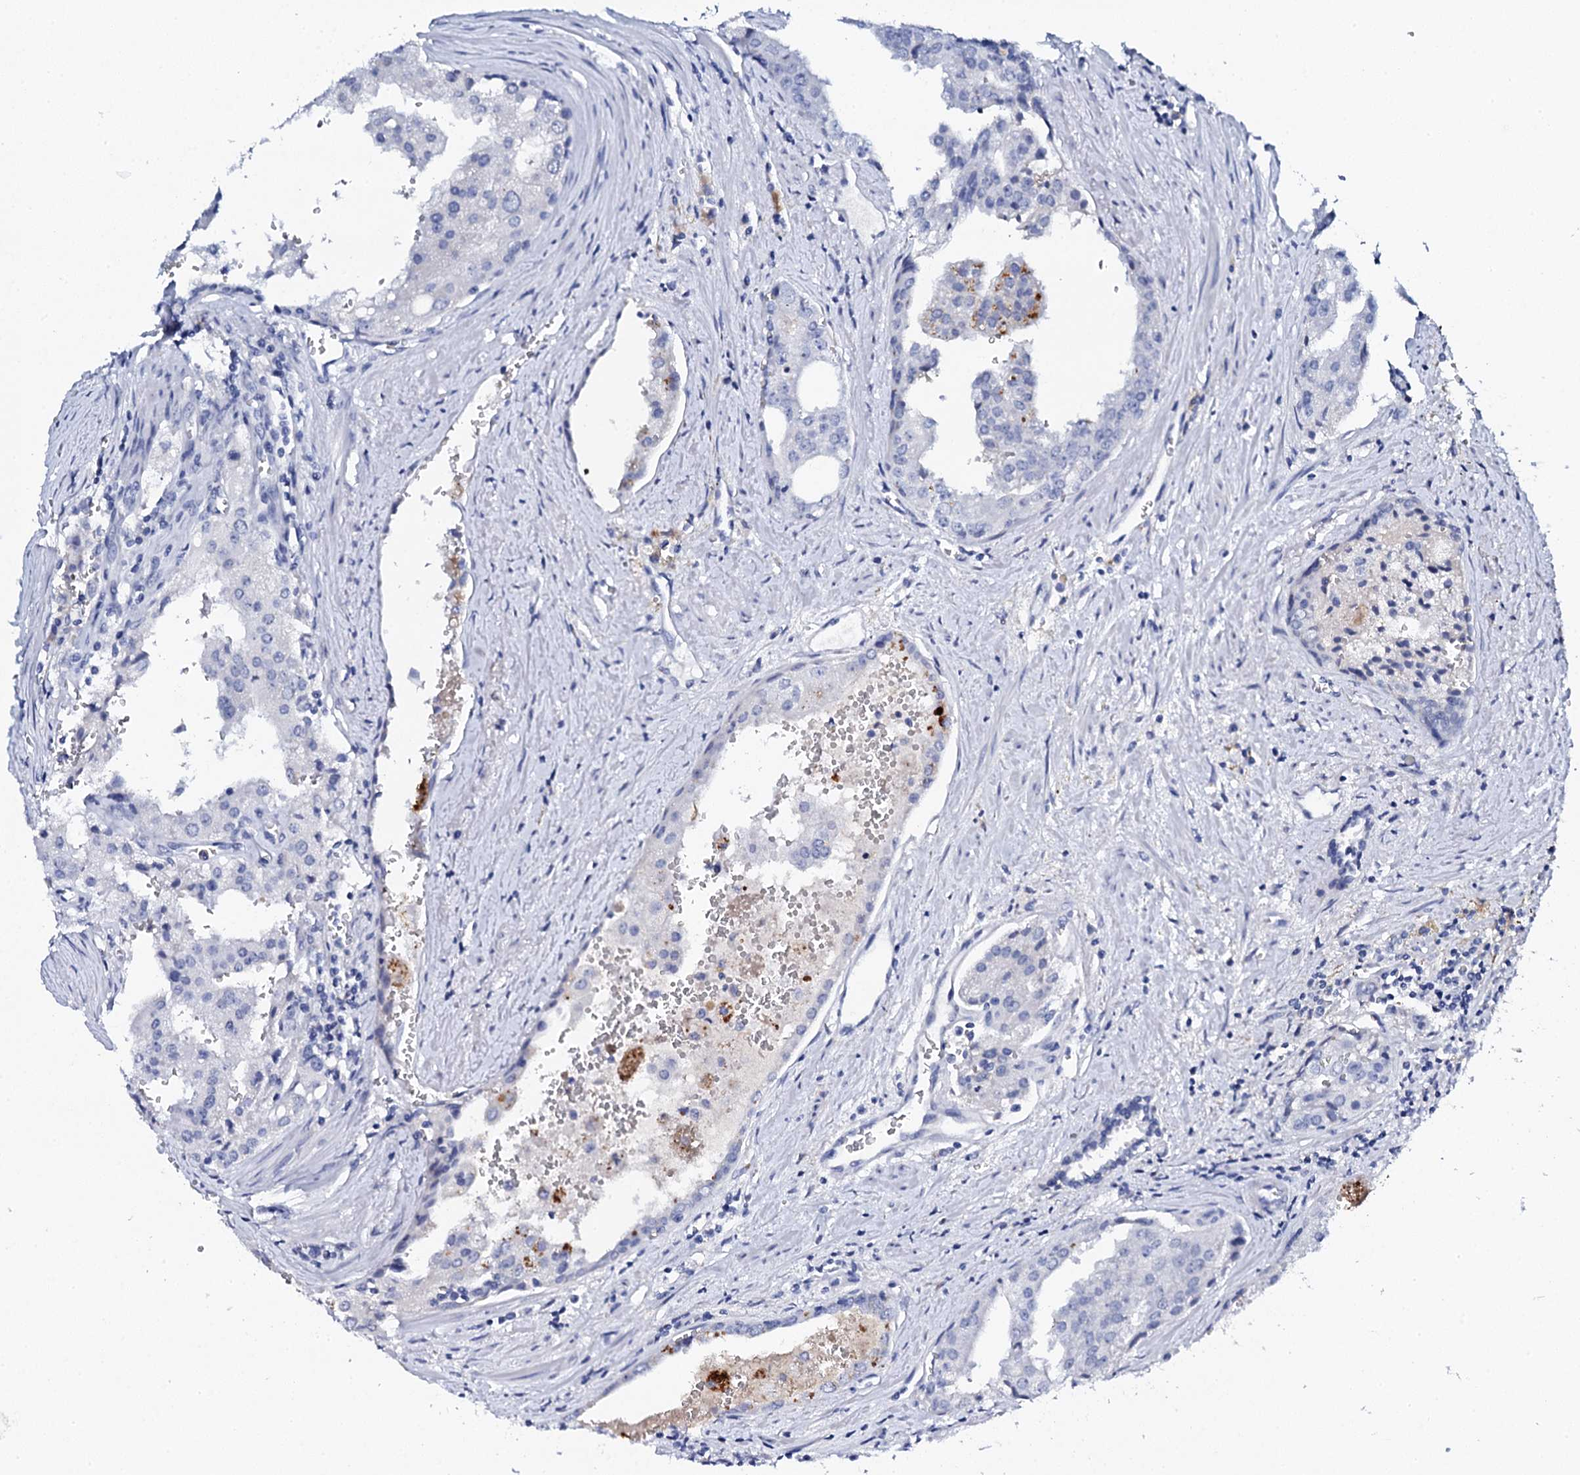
{"staining": {"intensity": "negative", "quantity": "none", "location": "none"}, "tissue": "prostate cancer", "cell_type": "Tumor cells", "image_type": "cancer", "snomed": [{"axis": "morphology", "description": "Adenocarcinoma, High grade"}, {"axis": "topography", "description": "Prostate"}], "caption": "Immunohistochemistry photomicrograph of neoplastic tissue: prostate cancer (high-grade adenocarcinoma) stained with DAB (3,3'-diaminobenzidine) exhibits no significant protein expression in tumor cells.", "gene": "FBXL16", "patient": {"sex": "male", "age": 68}}